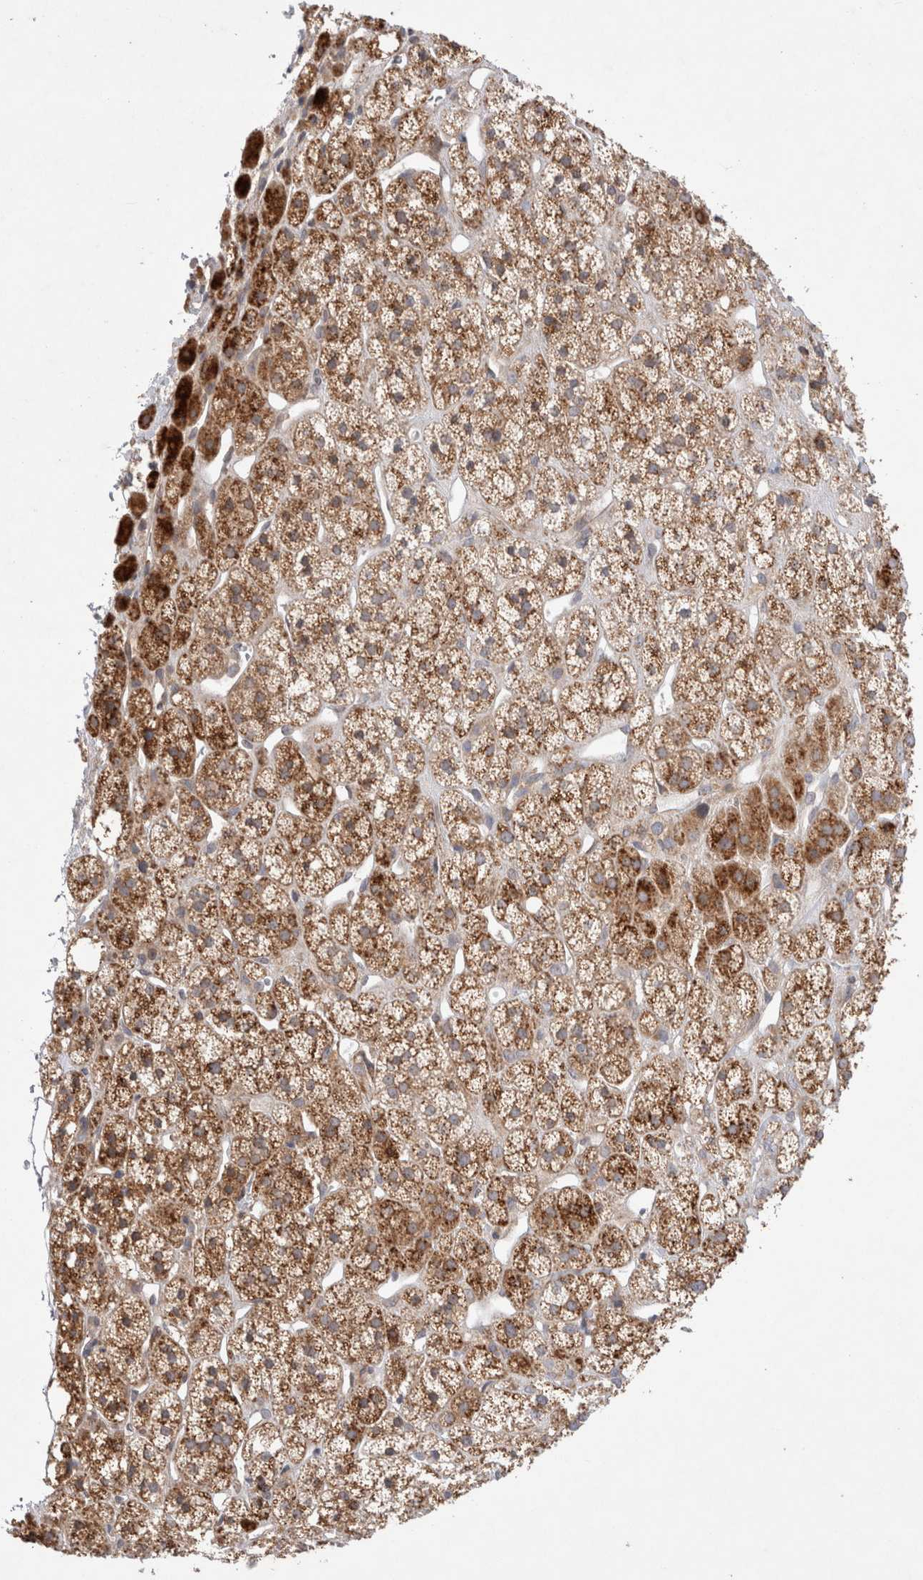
{"staining": {"intensity": "strong", "quantity": "25%-75%", "location": "cytoplasmic/membranous"}, "tissue": "adrenal gland", "cell_type": "Glandular cells", "image_type": "normal", "snomed": [{"axis": "morphology", "description": "Normal tissue, NOS"}, {"axis": "topography", "description": "Adrenal gland"}], "caption": "Adrenal gland stained for a protein shows strong cytoplasmic/membranous positivity in glandular cells.", "gene": "NPC1", "patient": {"sex": "male", "age": 56}}